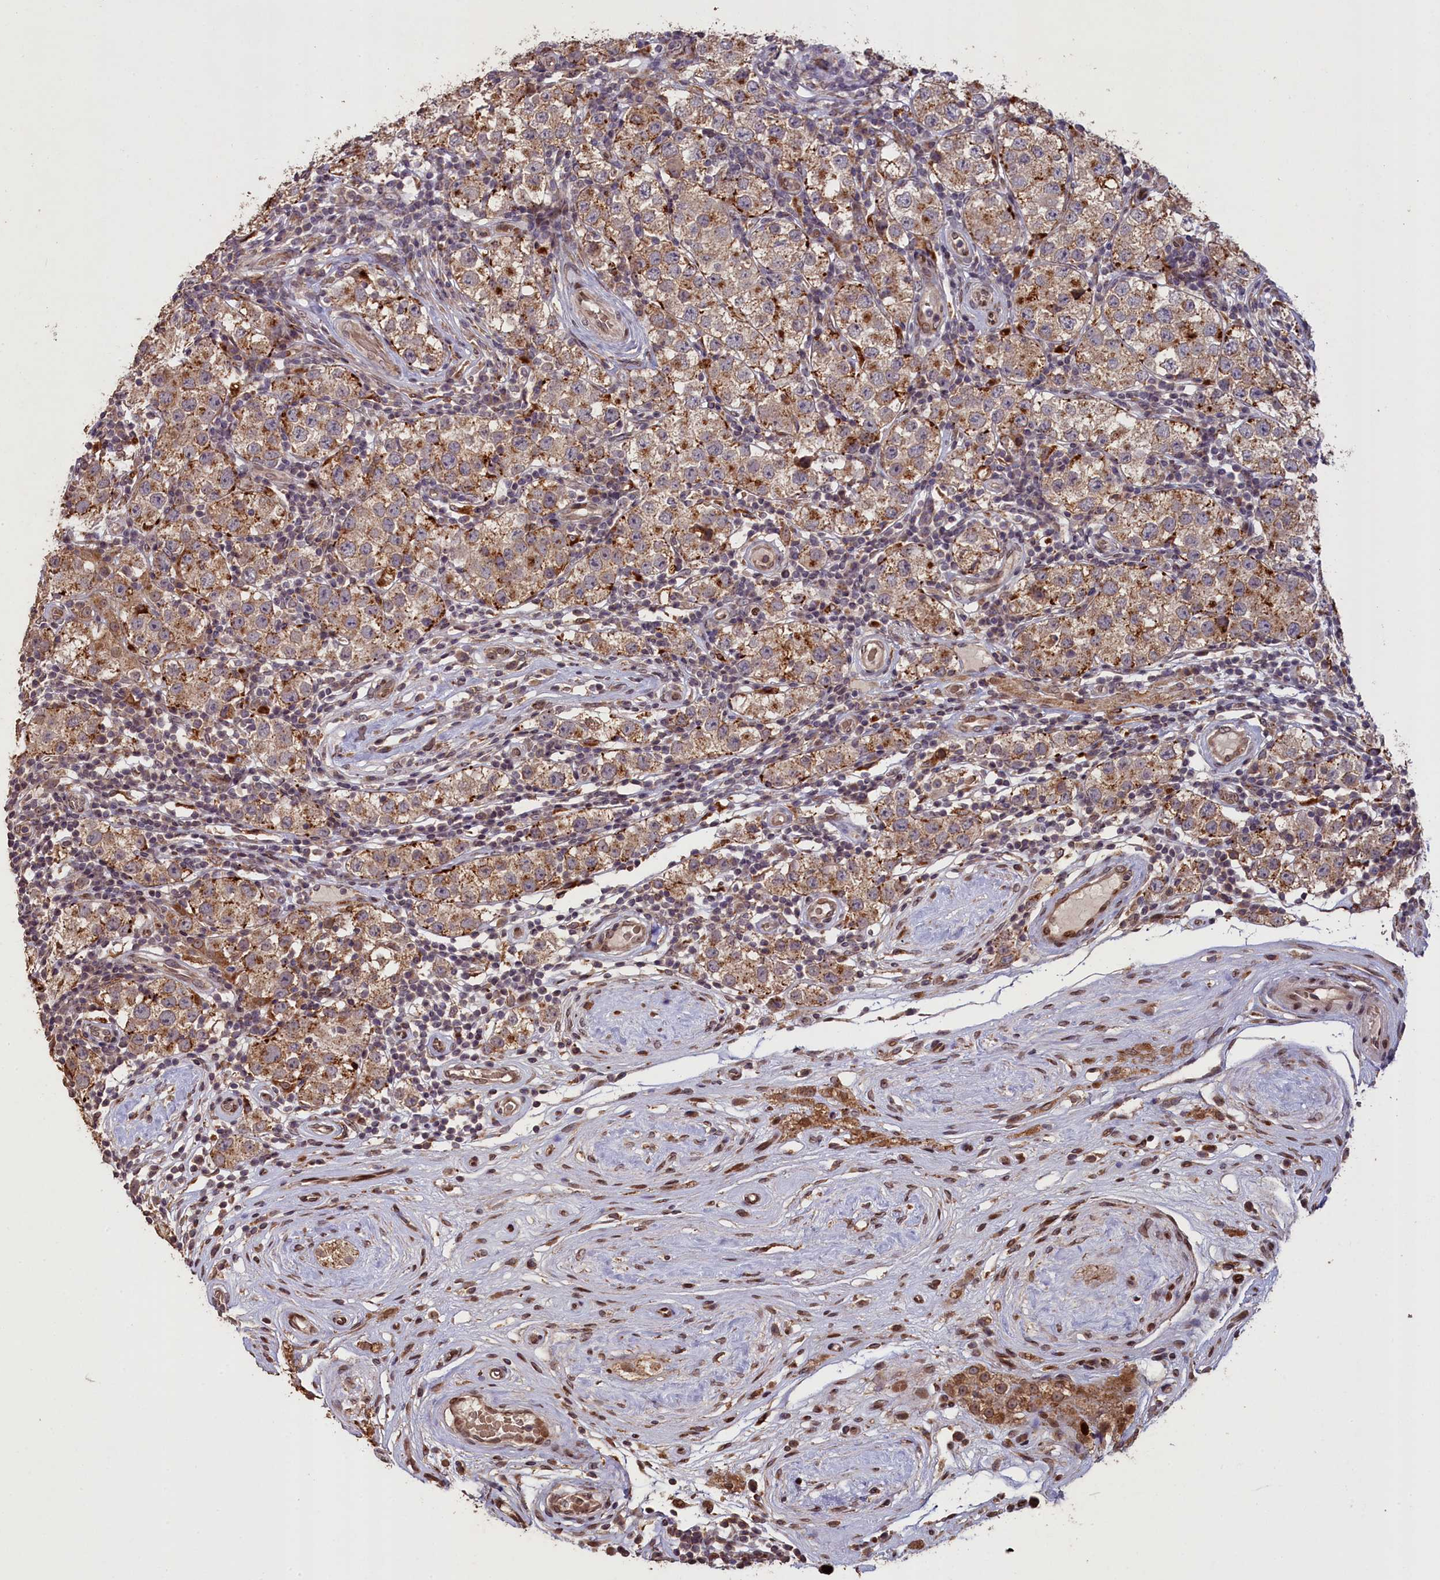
{"staining": {"intensity": "moderate", "quantity": ">75%", "location": "cytoplasmic/membranous"}, "tissue": "testis cancer", "cell_type": "Tumor cells", "image_type": "cancer", "snomed": [{"axis": "morphology", "description": "Seminoma, NOS"}, {"axis": "topography", "description": "Testis"}], "caption": "High-power microscopy captured an immunohistochemistry (IHC) photomicrograph of testis cancer, revealing moderate cytoplasmic/membranous positivity in about >75% of tumor cells. (DAB (3,3'-diaminobenzidine) = brown stain, brightfield microscopy at high magnification).", "gene": "SLC38A7", "patient": {"sex": "male", "age": 34}}